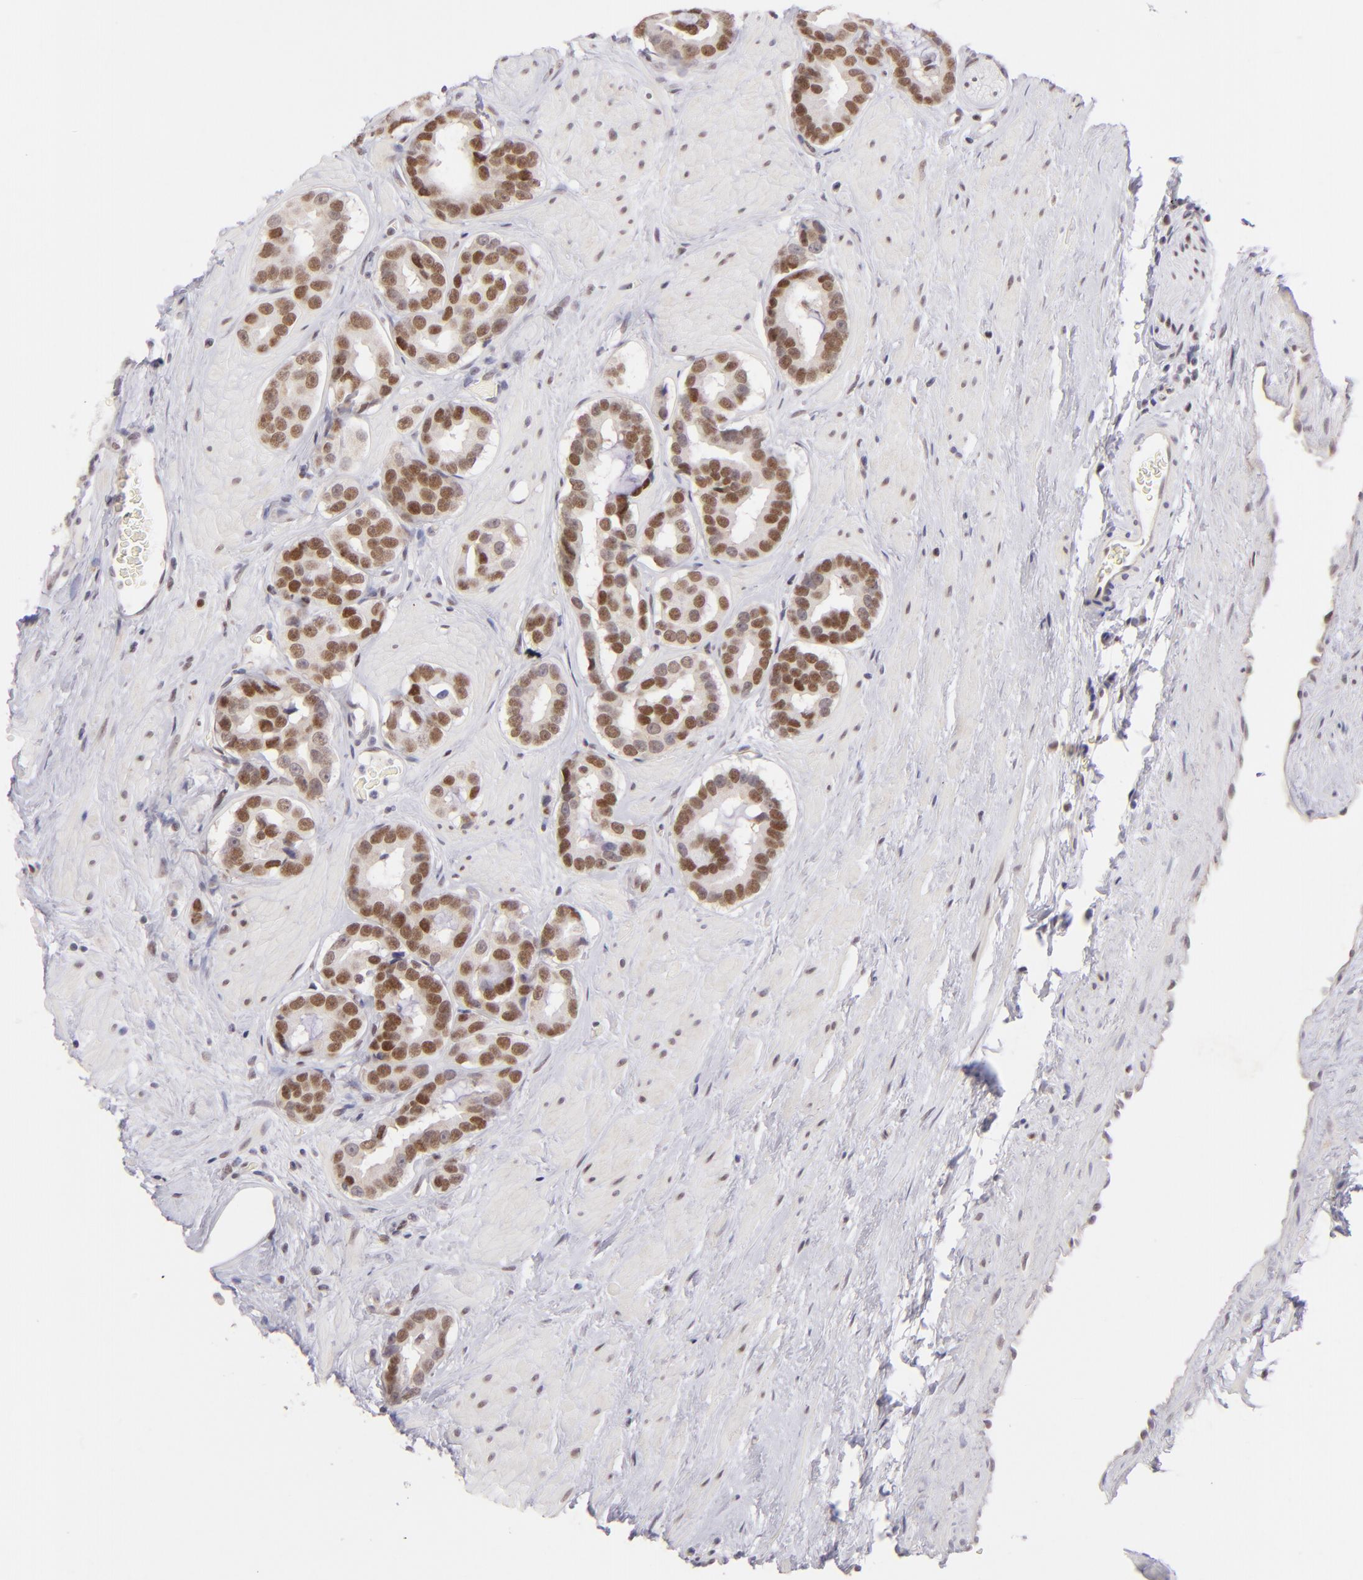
{"staining": {"intensity": "moderate", "quantity": ">75%", "location": "nuclear"}, "tissue": "prostate cancer", "cell_type": "Tumor cells", "image_type": "cancer", "snomed": [{"axis": "morphology", "description": "Adenocarcinoma, Low grade"}, {"axis": "topography", "description": "Prostate"}], "caption": "Immunohistochemical staining of prostate cancer (low-grade adenocarcinoma) exhibits moderate nuclear protein positivity in about >75% of tumor cells. The staining is performed using DAB (3,3'-diaminobenzidine) brown chromogen to label protein expression. The nuclei are counter-stained blue using hematoxylin.", "gene": "POU2F1", "patient": {"sex": "male", "age": 59}}